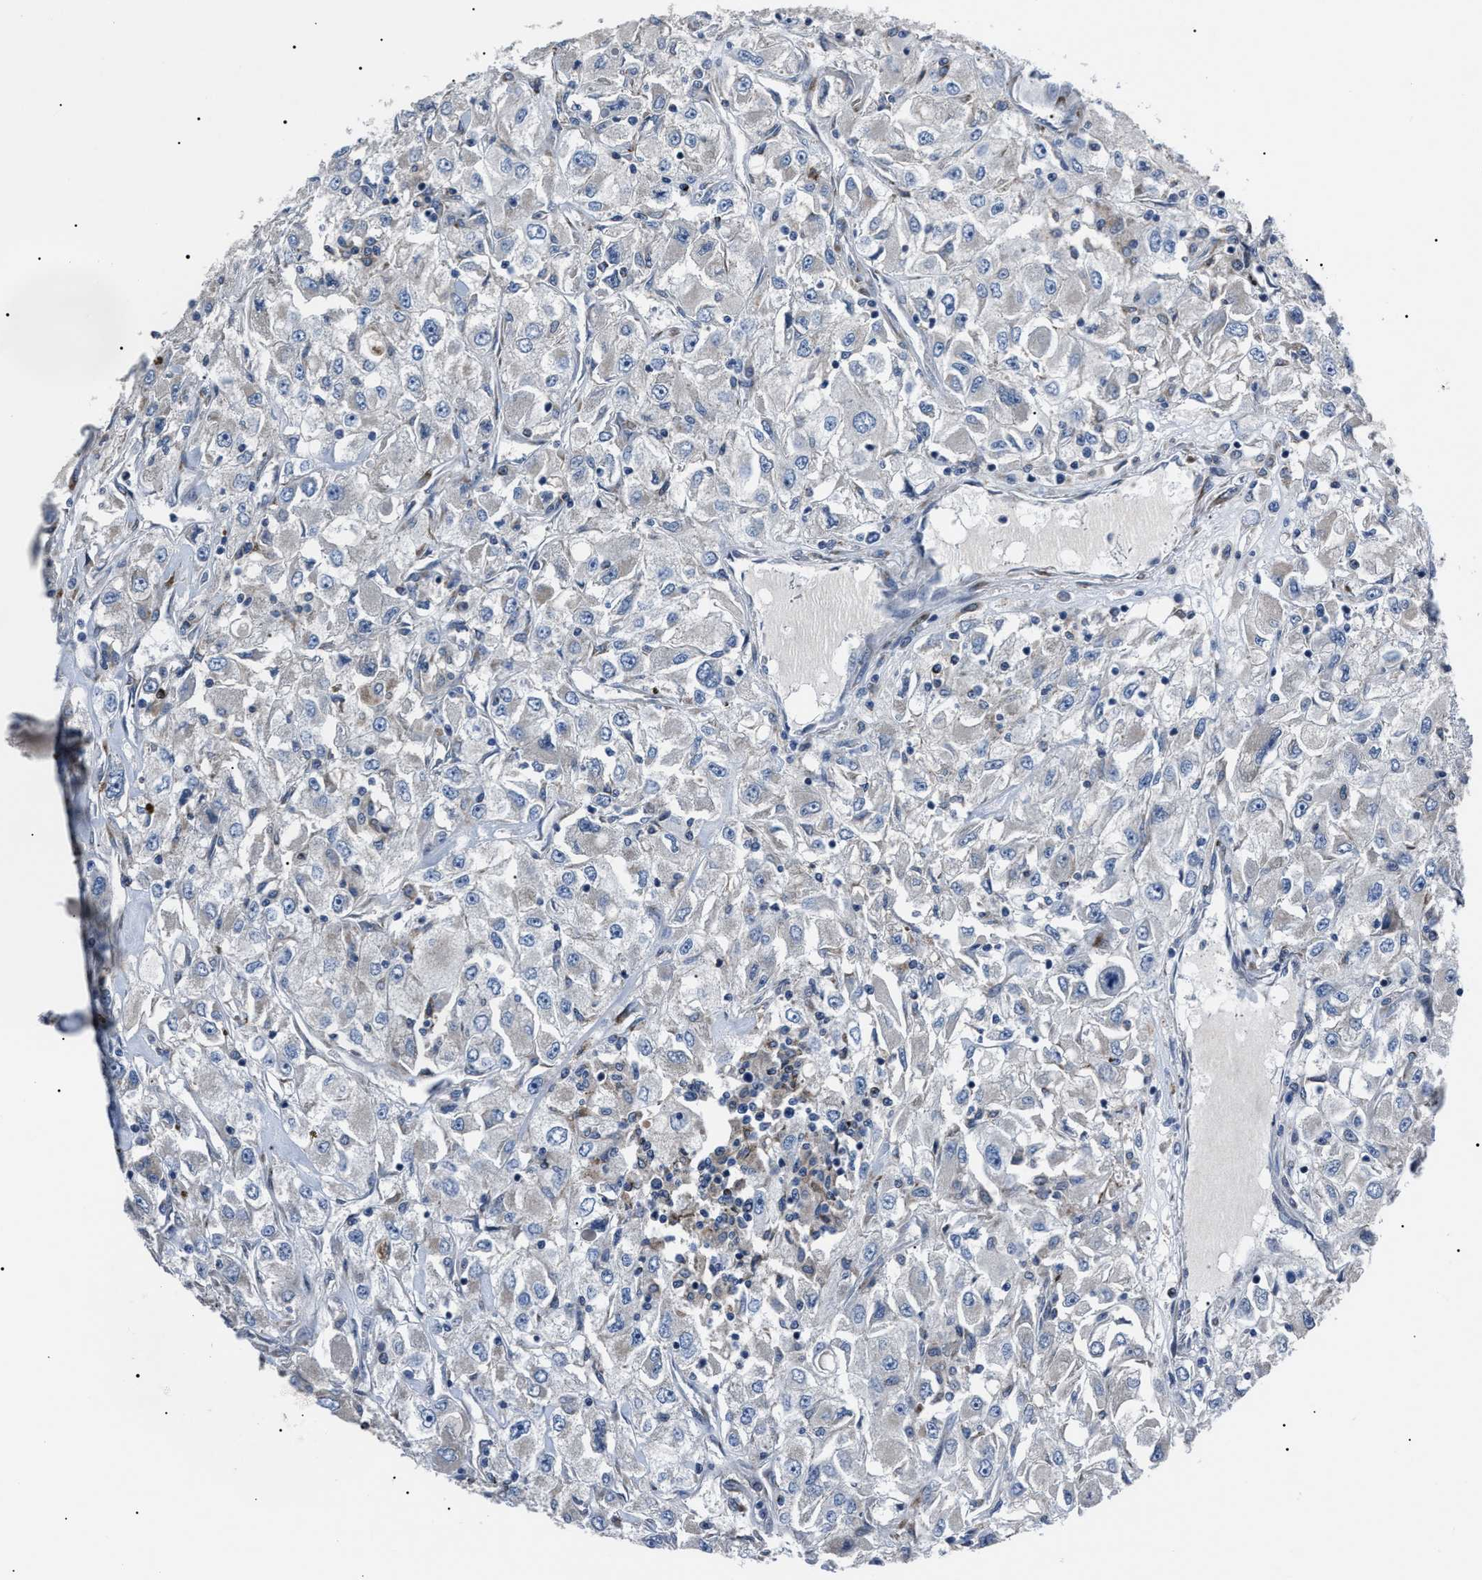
{"staining": {"intensity": "negative", "quantity": "none", "location": "none"}, "tissue": "renal cancer", "cell_type": "Tumor cells", "image_type": "cancer", "snomed": [{"axis": "morphology", "description": "Adenocarcinoma, NOS"}, {"axis": "topography", "description": "Kidney"}], "caption": "Tumor cells are negative for protein expression in human adenocarcinoma (renal). (DAB (3,3'-diaminobenzidine) IHC with hematoxylin counter stain).", "gene": "LRRC14", "patient": {"sex": "female", "age": 52}}